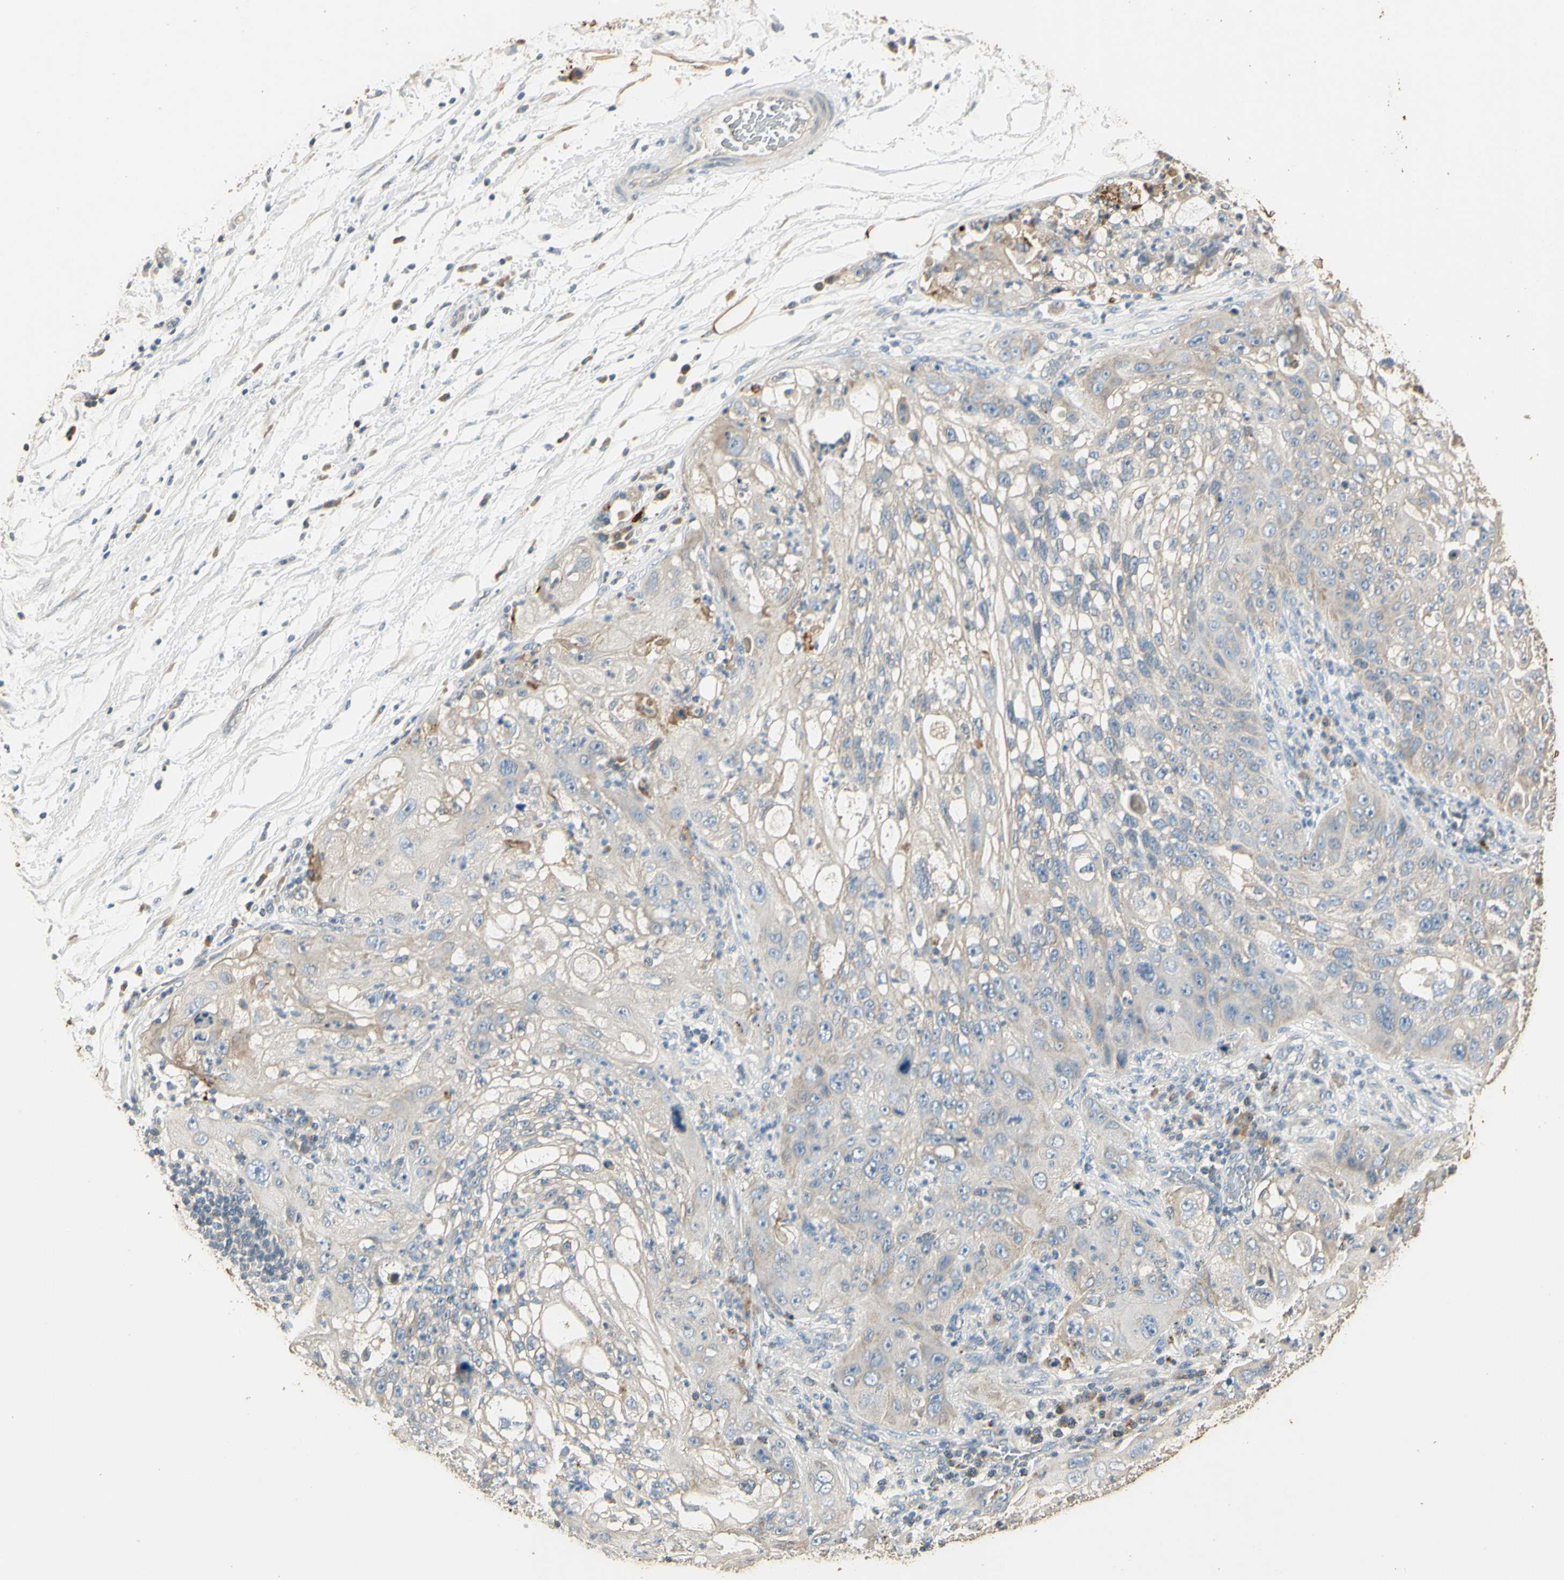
{"staining": {"intensity": "negative", "quantity": "none", "location": "none"}, "tissue": "lung cancer", "cell_type": "Tumor cells", "image_type": "cancer", "snomed": [{"axis": "morphology", "description": "Inflammation, NOS"}, {"axis": "morphology", "description": "Squamous cell carcinoma, NOS"}, {"axis": "topography", "description": "Lymph node"}, {"axis": "topography", "description": "Soft tissue"}, {"axis": "topography", "description": "Lung"}], "caption": "DAB (3,3'-diaminobenzidine) immunohistochemical staining of lung squamous cell carcinoma demonstrates no significant expression in tumor cells. The staining was performed using DAB (3,3'-diaminobenzidine) to visualize the protein expression in brown, while the nuclei were stained in blue with hematoxylin (Magnification: 20x).", "gene": "ARHGEF17", "patient": {"sex": "male", "age": 66}}